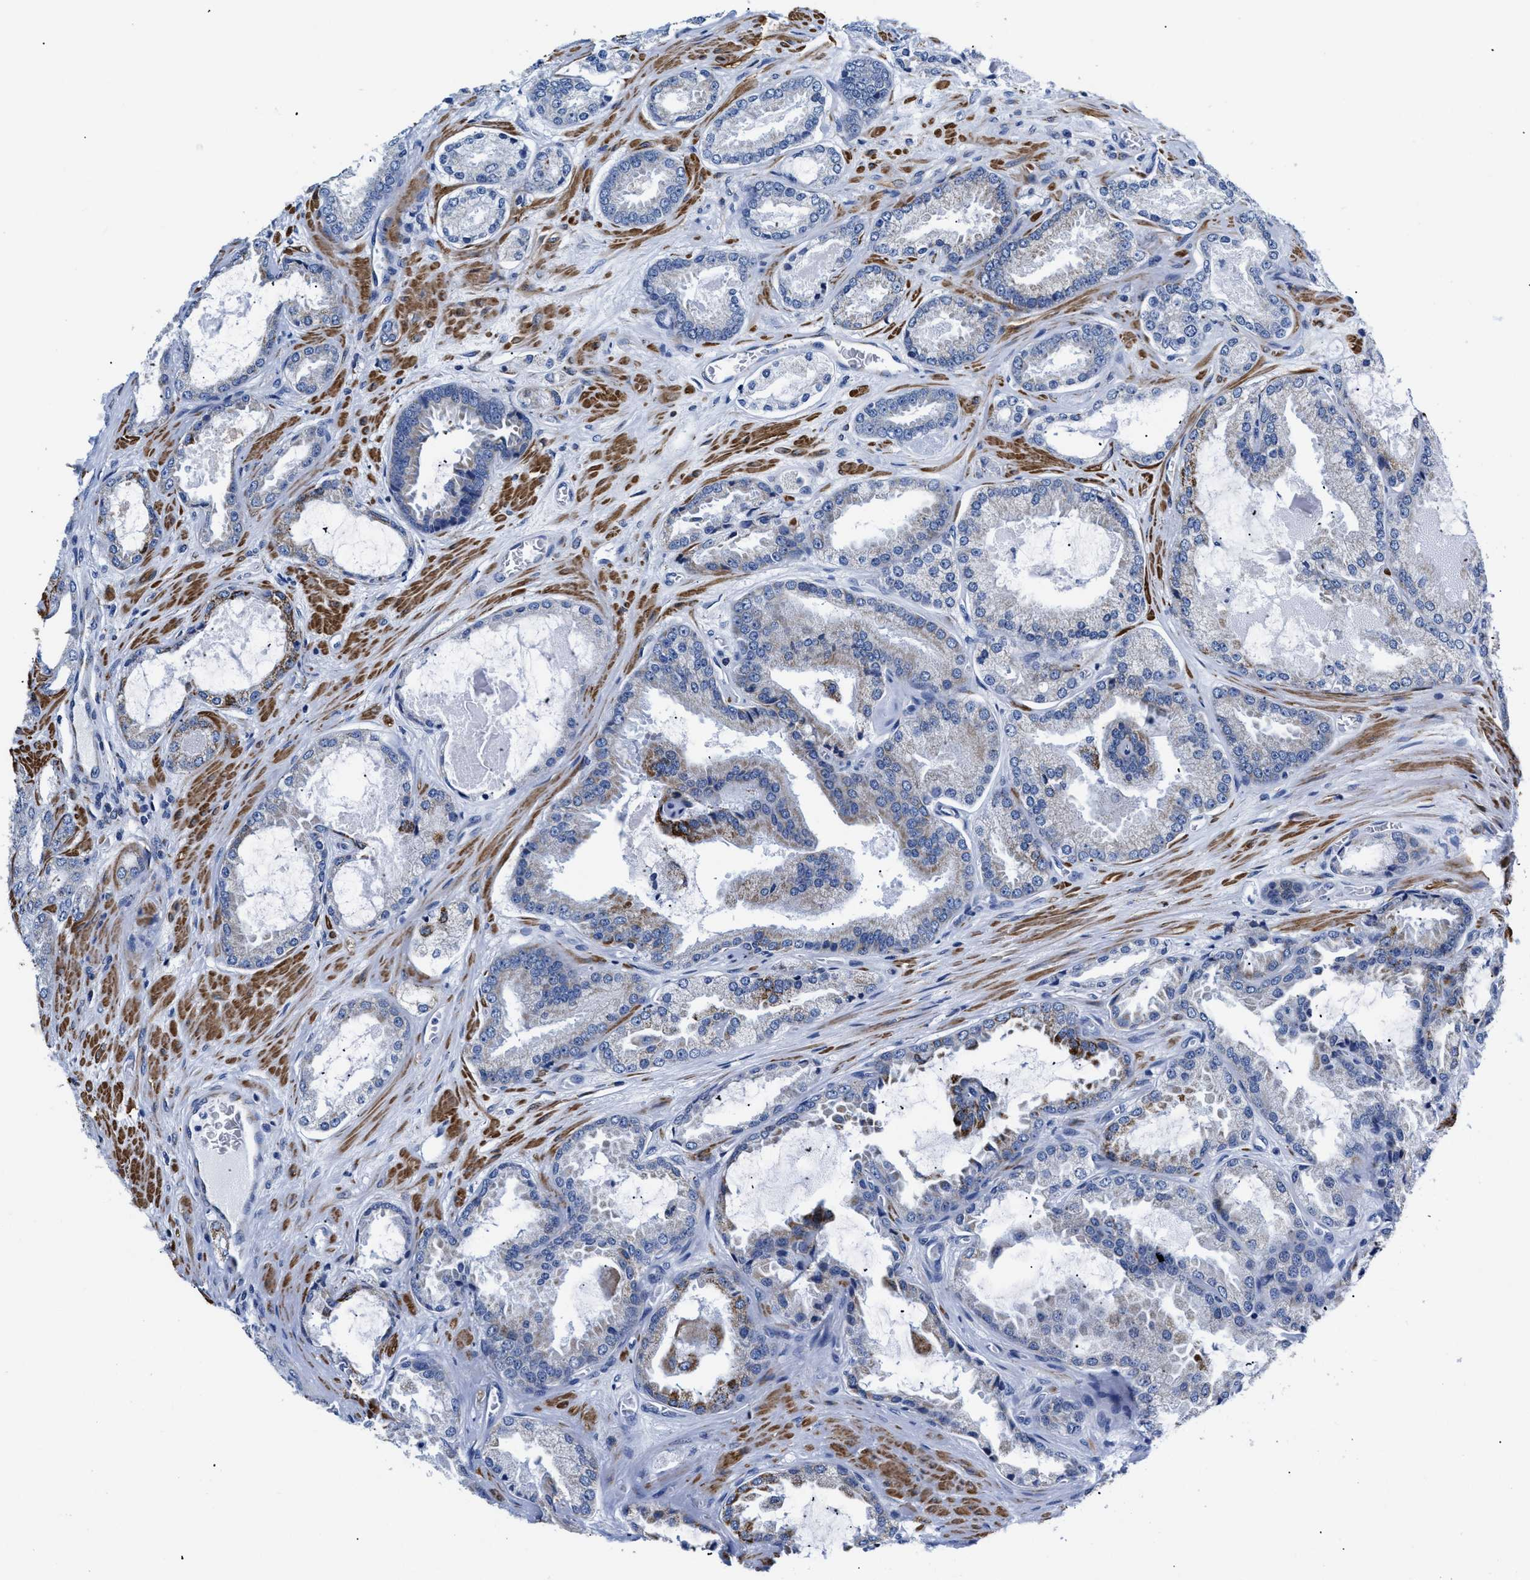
{"staining": {"intensity": "negative", "quantity": "none", "location": "none"}, "tissue": "prostate cancer", "cell_type": "Tumor cells", "image_type": "cancer", "snomed": [{"axis": "morphology", "description": "Adenocarcinoma, High grade"}, {"axis": "topography", "description": "Prostate"}], "caption": "Immunohistochemistry of human high-grade adenocarcinoma (prostate) displays no positivity in tumor cells.", "gene": "GPR149", "patient": {"sex": "male", "age": 65}}